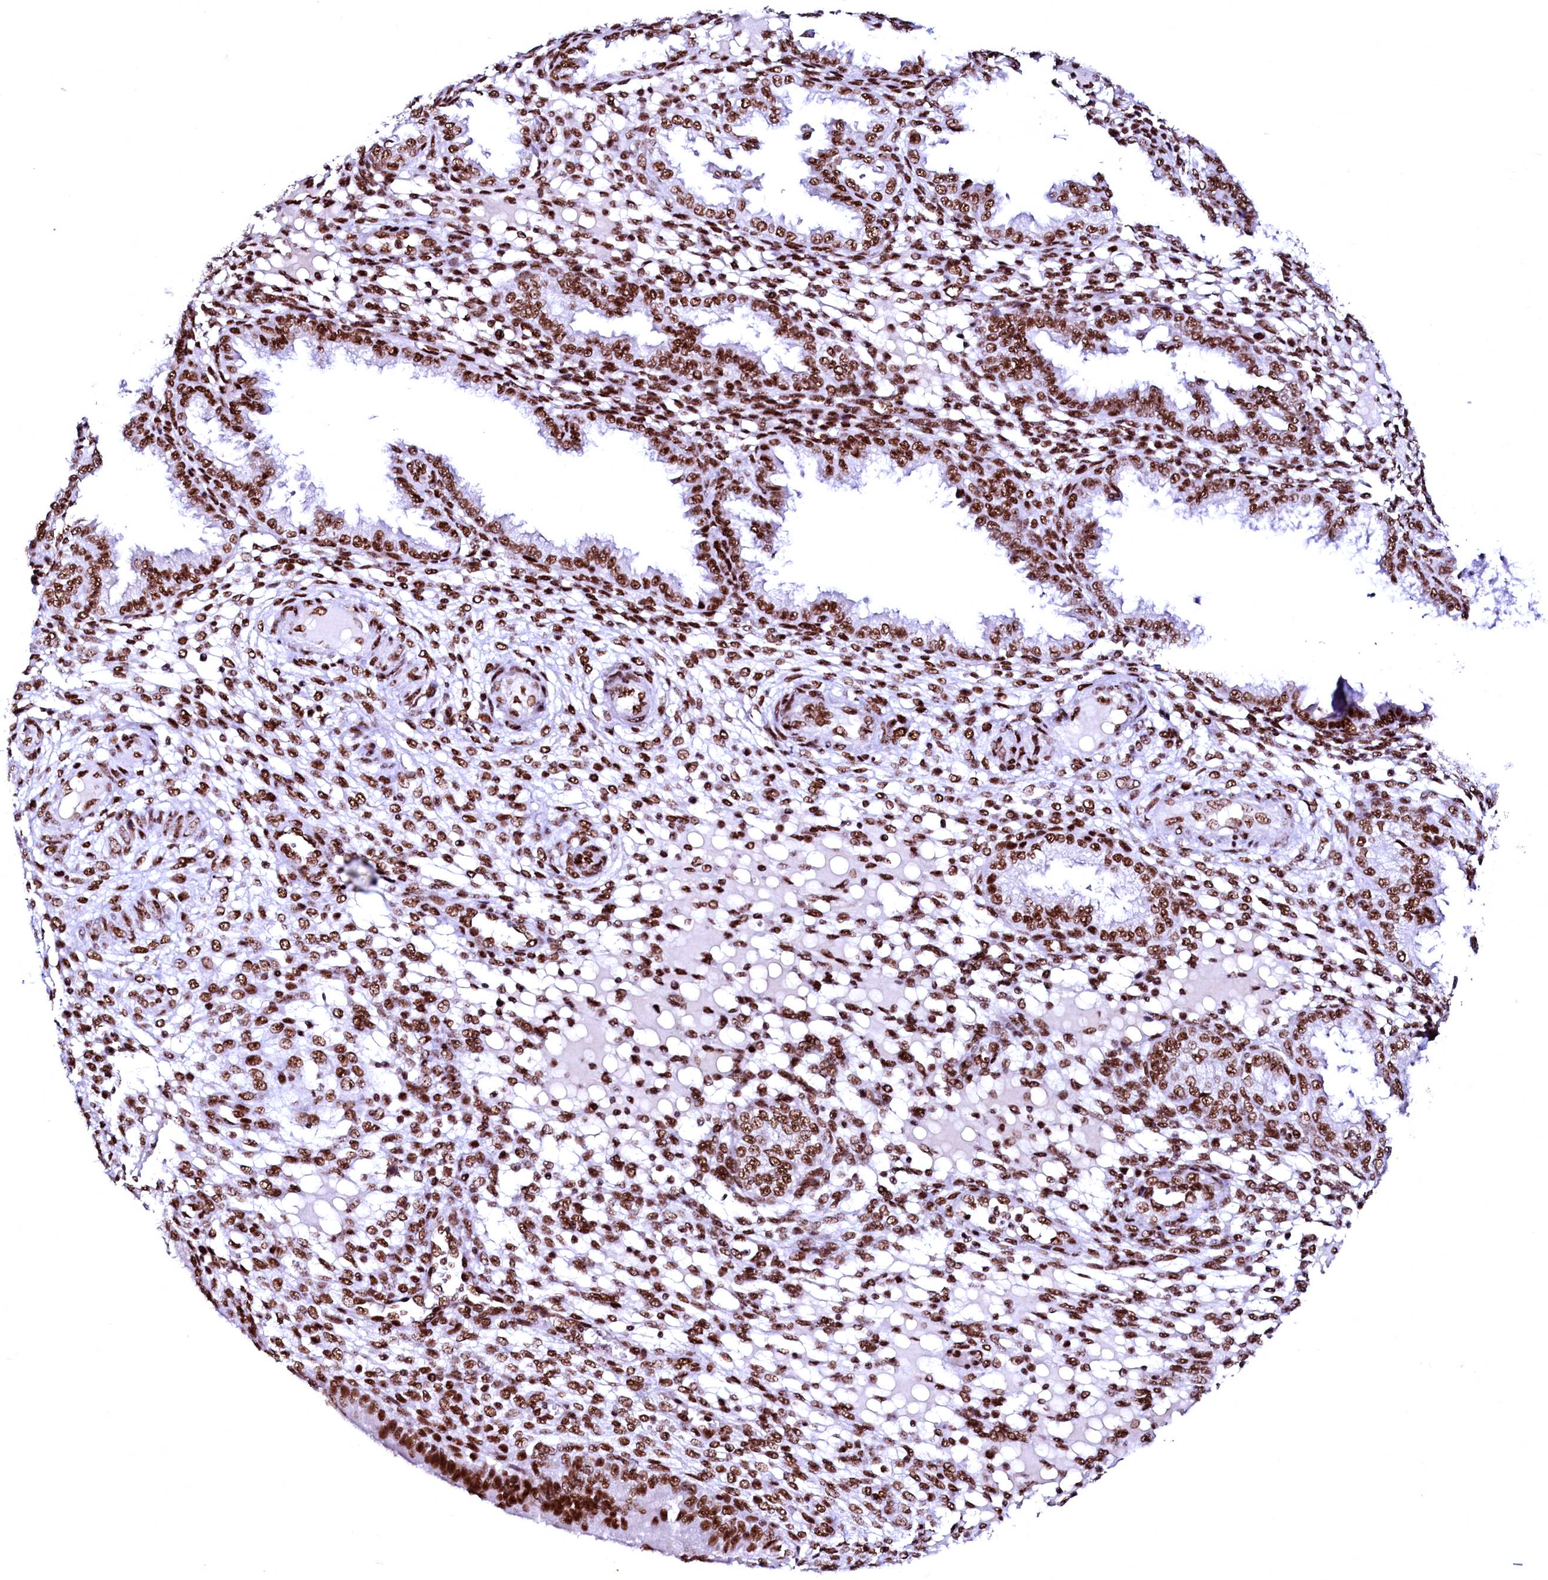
{"staining": {"intensity": "strong", "quantity": ">75%", "location": "nuclear"}, "tissue": "endometrium", "cell_type": "Cells in endometrial stroma", "image_type": "normal", "snomed": [{"axis": "morphology", "description": "Normal tissue, NOS"}, {"axis": "topography", "description": "Endometrium"}], "caption": "A brown stain highlights strong nuclear positivity of a protein in cells in endometrial stroma of benign human endometrium. (brown staining indicates protein expression, while blue staining denotes nuclei).", "gene": "CPSF6", "patient": {"sex": "female", "age": 33}}